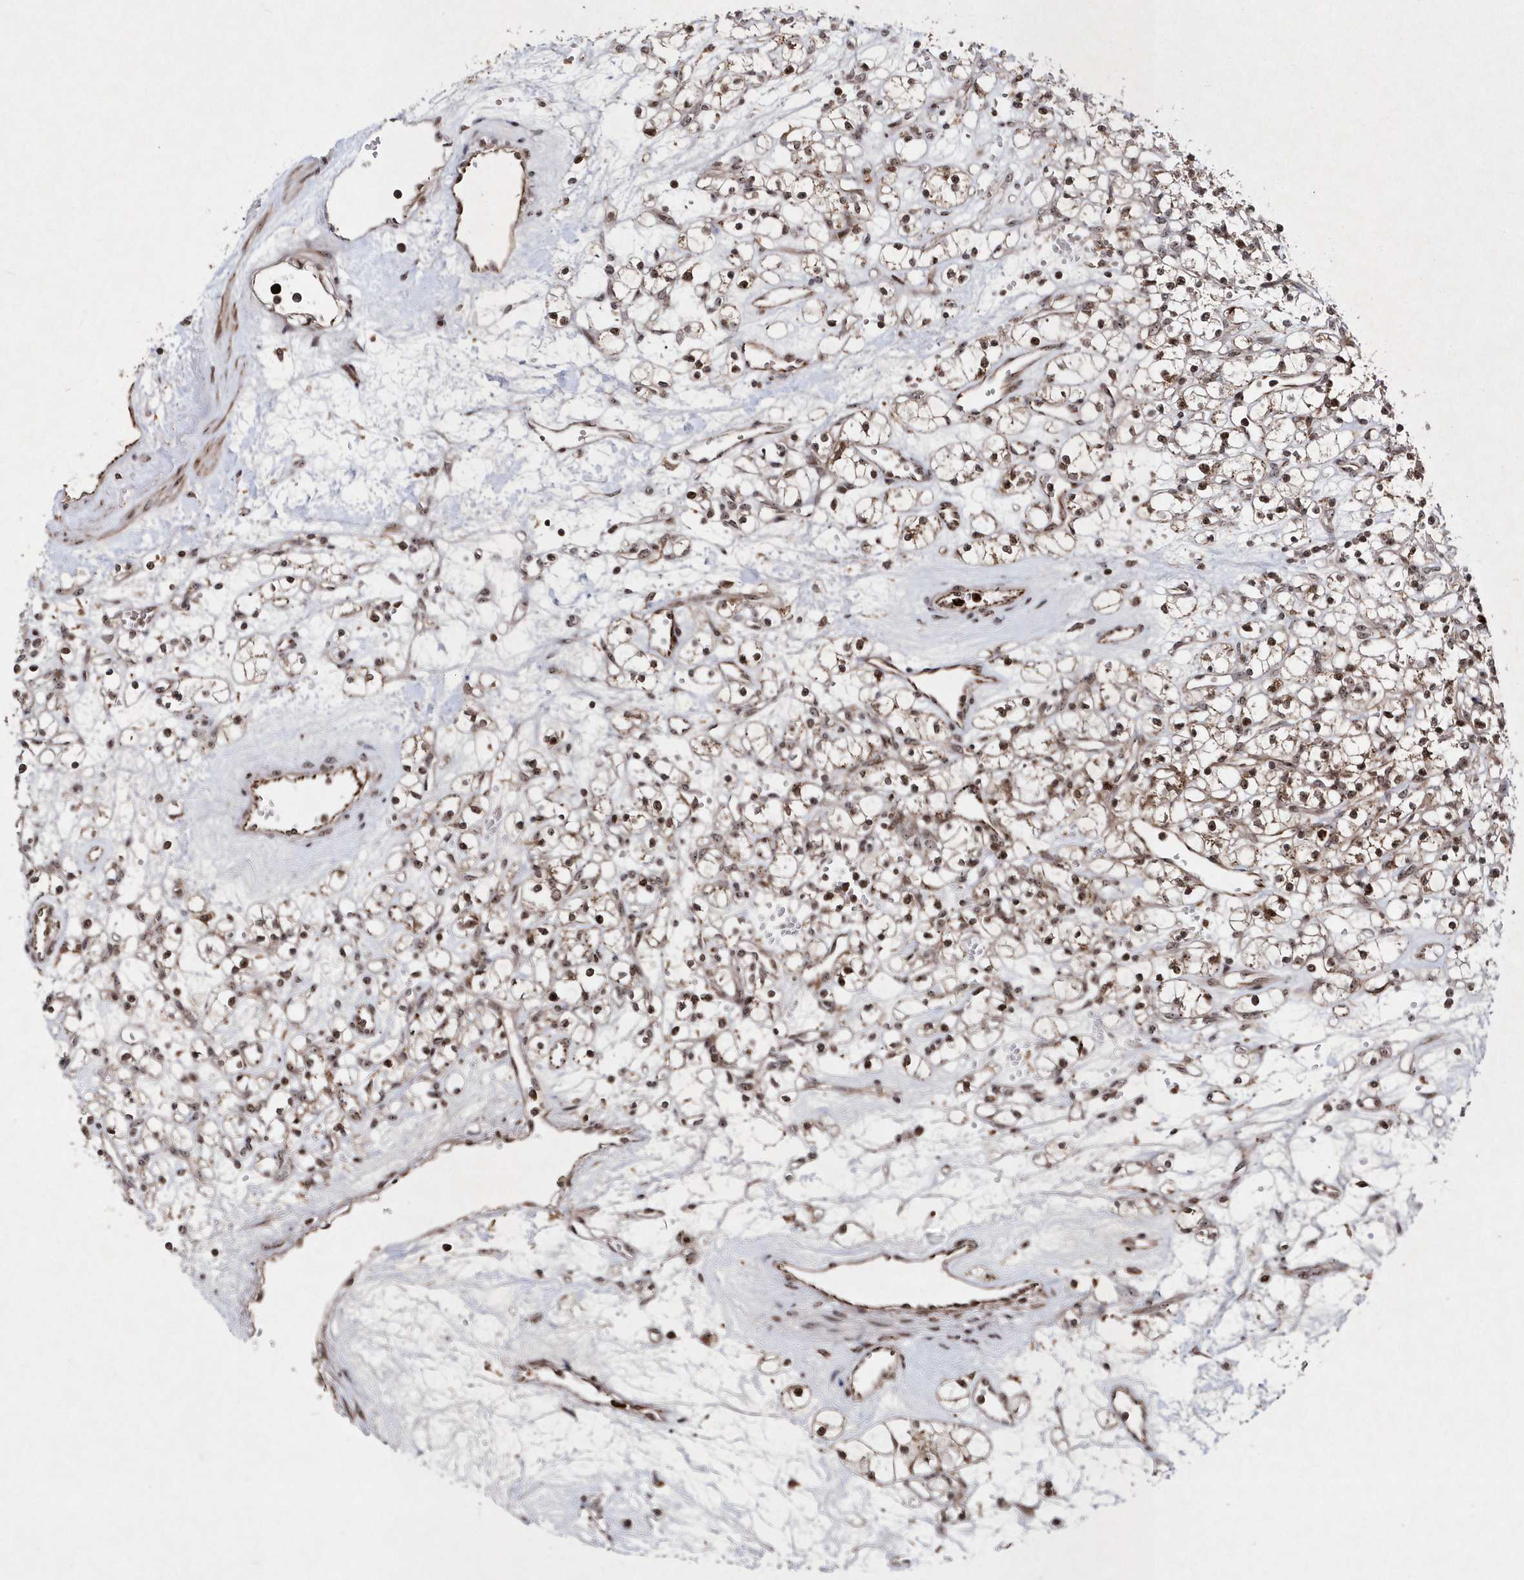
{"staining": {"intensity": "weak", "quantity": "25%-75%", "location": "cytoplasmic/membranous"}, "tissue": "renal cancer", "cell_type": "Tumor cells", "image_type": "cancer", "snomed": [{"axis": "morphology", "description": "Adenocarcinoma, NOS"}, {"axis": "topography", "description": "Kidney"}], "caption": "An immunohistochemistry image of neoplastic tissue is shown. Protein staining in brown highlights weak cytoplasmic/membranous positivity in renal cancer within tumor cells.", "gene": "SOWAHB", "patient": {"sex": "female", "age": 59}}